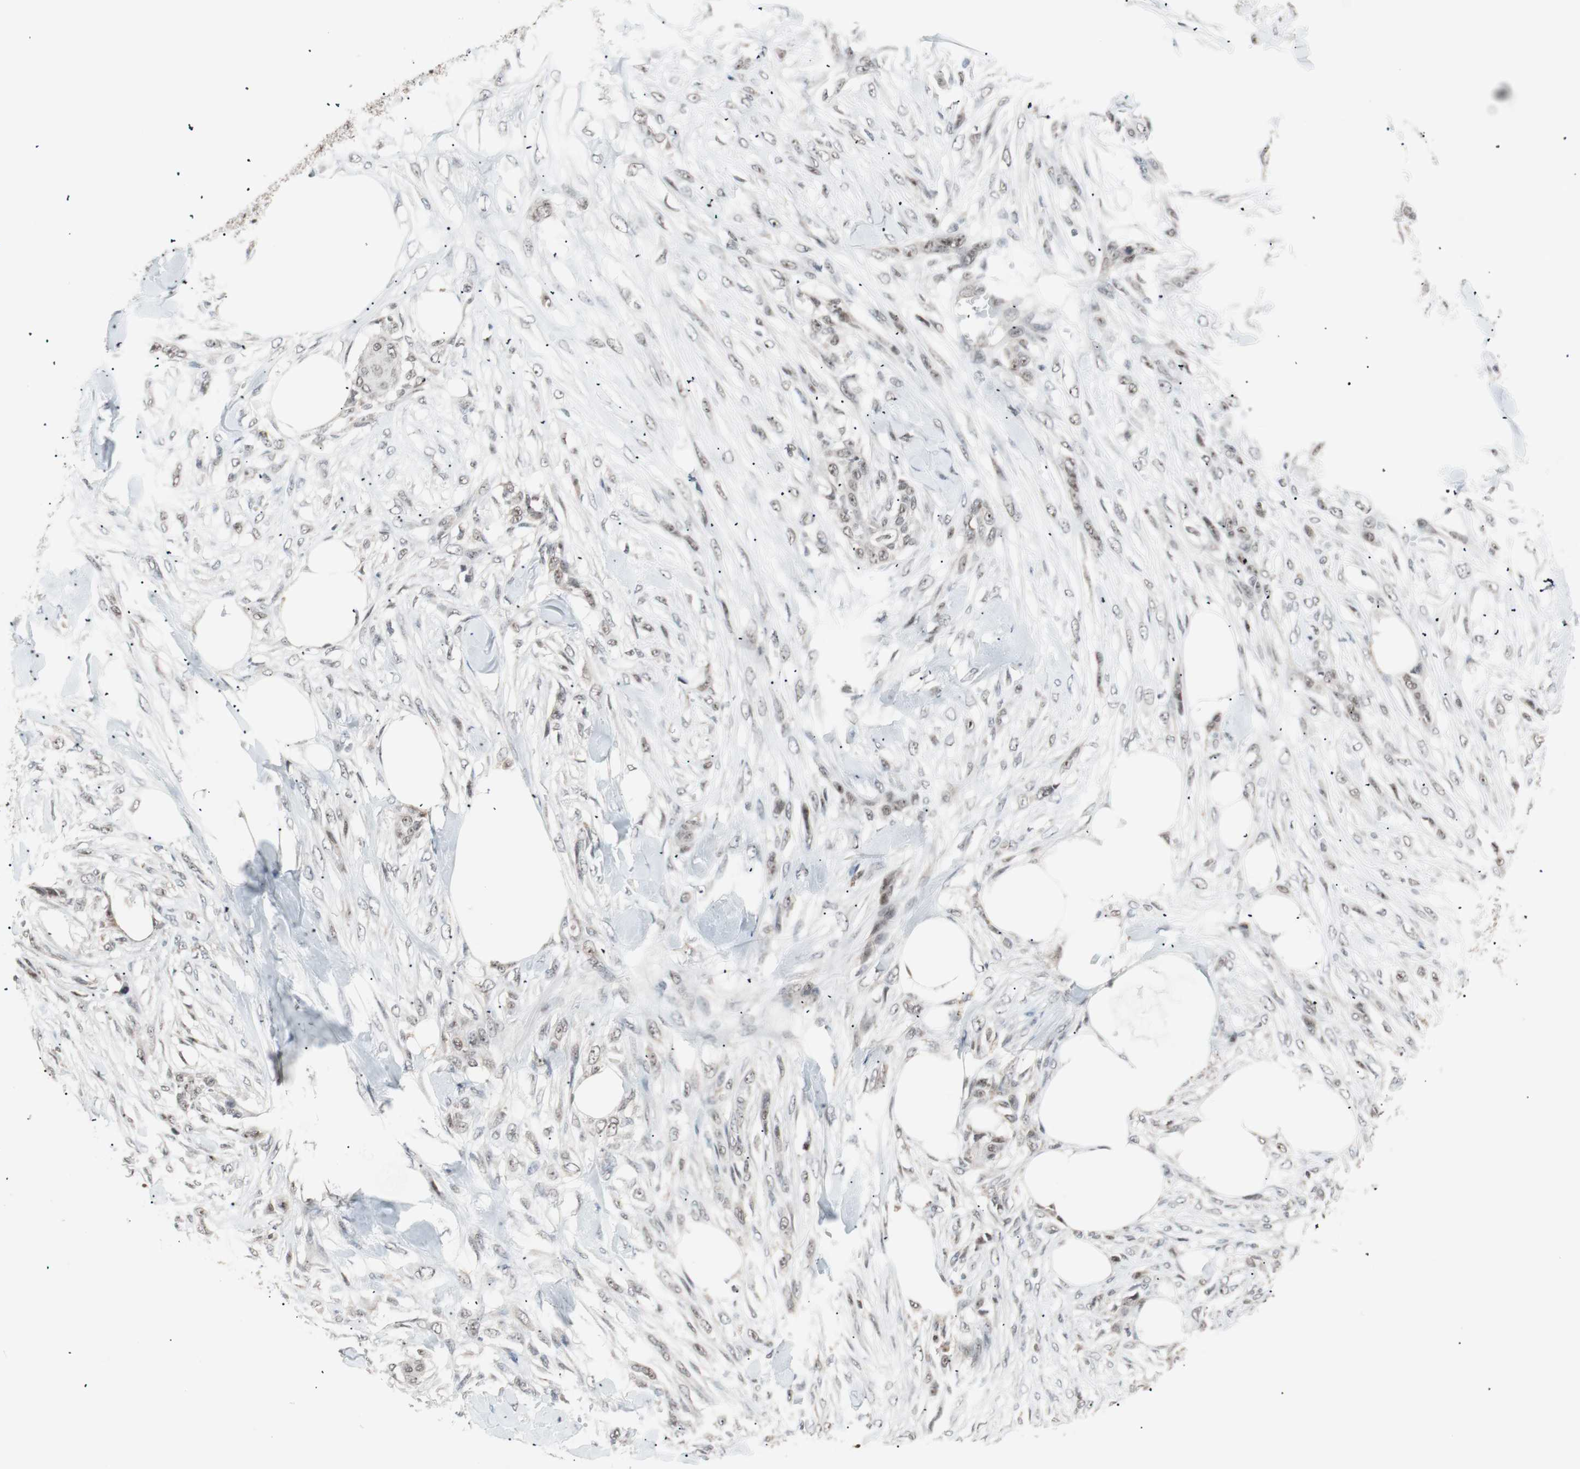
{"staining": {"intensity": "weak", "quantity": "25%-75%", "location": "nuclear"}, "tissue": "skin cancer", "cell_type": "Tumor cells", "image_type": "cancer", "snomed": [{"axis": "morphology", "description": "Squamous cell carcinoma, NOS"}, {"axis": "topography", "description": "Skin"}], "caption": "Approximately 25%-75% of tumor cells in squamous cell carcinoma (skin) display weak nuclear protein positivity as visualized by brown immunohistochemical staining.", "gene": "LIG3", "patient": {"sex": "female", "age": 59}}